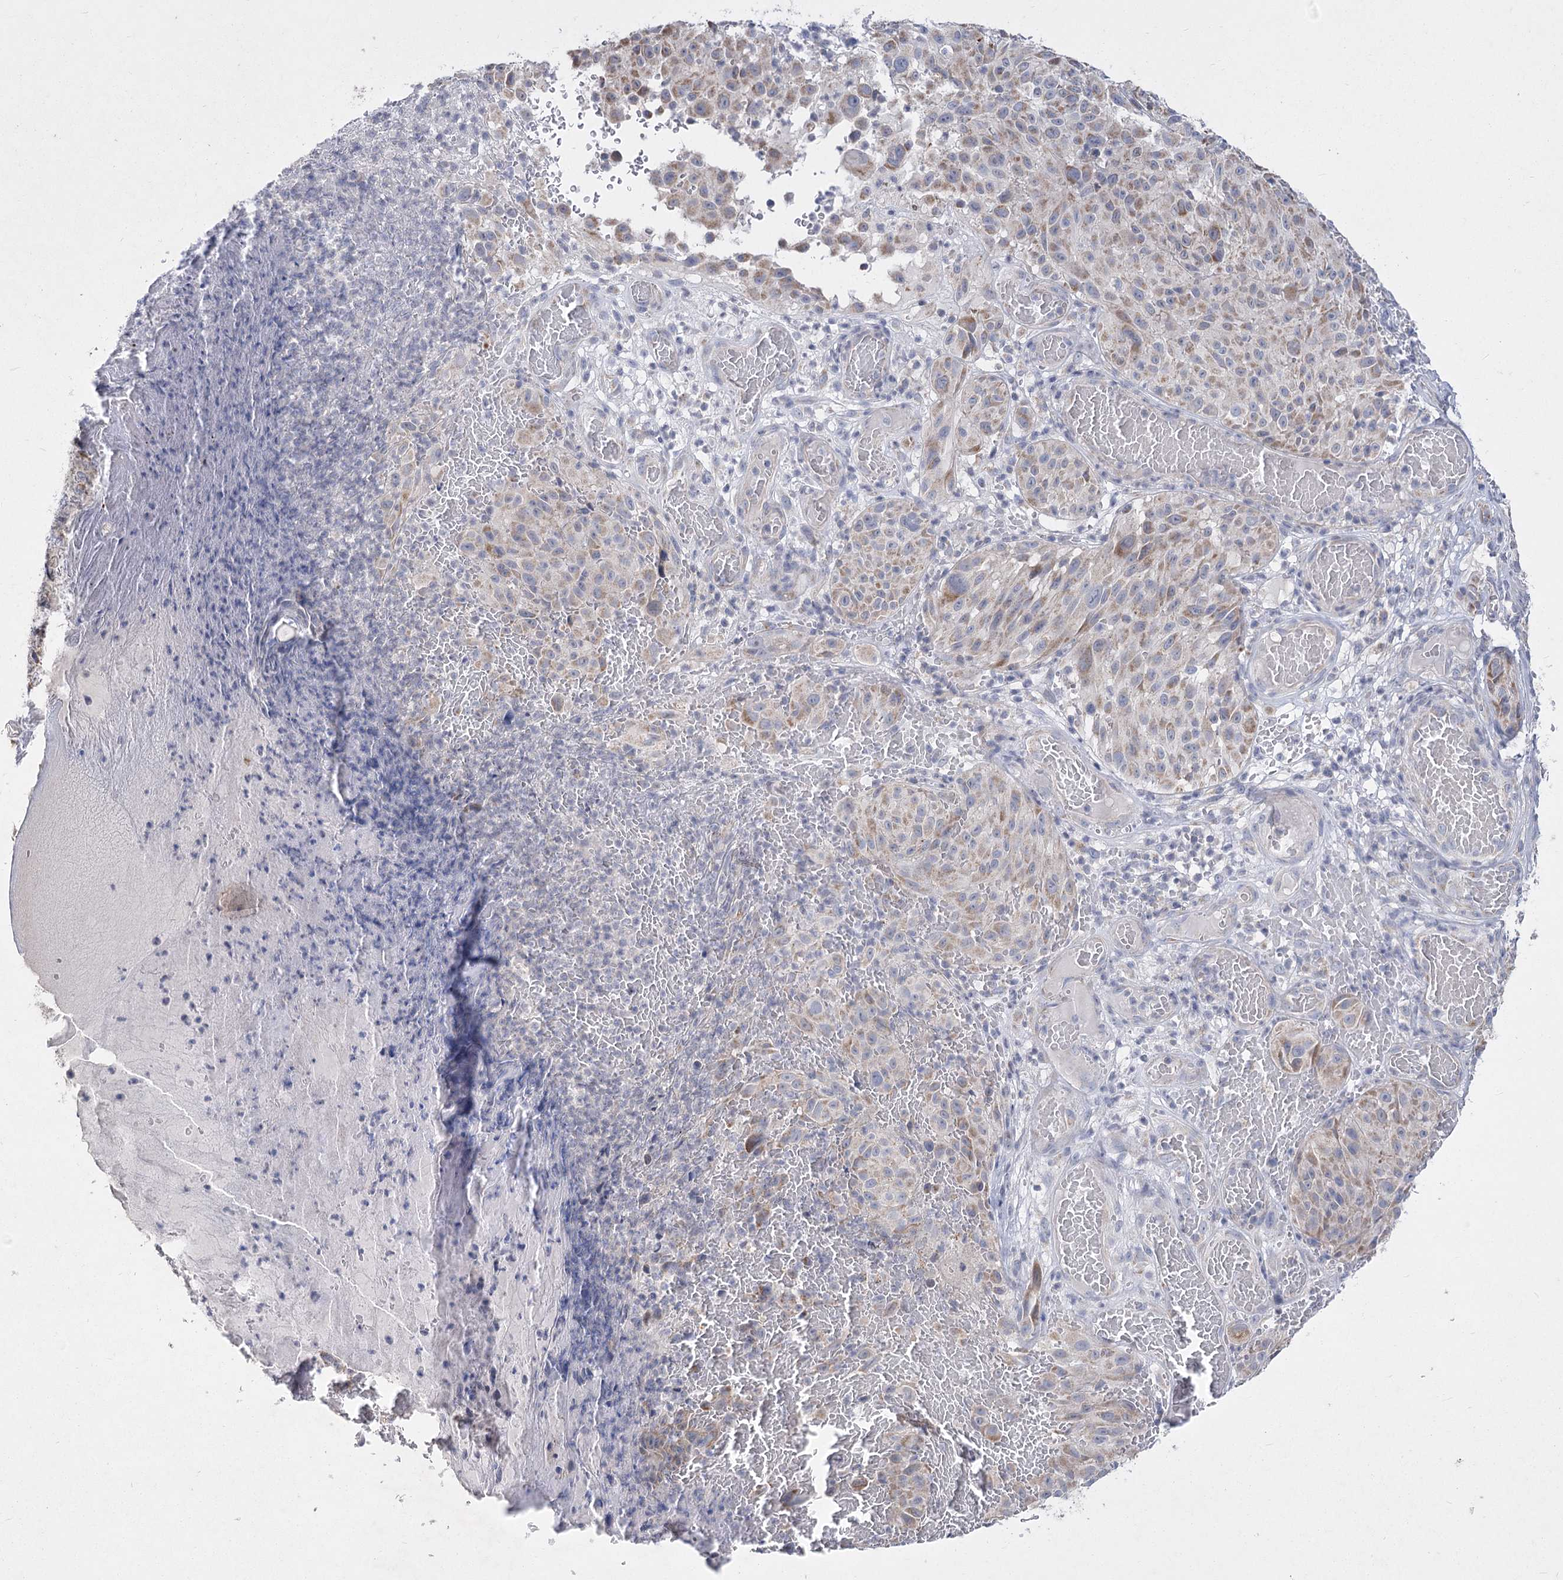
{"staining": {"intensity": "weak", "quantity": "25%-75%", "location": "cytoplasmic/membranous"}, "tissue": "melanoma", "cell_type": "Tumor cells", "image_type": "cancer", "snomed": [{"axis": "morphology", "description": "Malignant melanoma, NOS"}, {"axis": "topography", "description": "Skin"}], "caption": "Immunohistochemistry image of human malignant melanoma stained for a protein (brown), which shows low levels of weak cytoplasmic/membranous positivity in about 25%-75% of tumor cells.", "gene": "PDHB", "patient": {"sex": "male", "age": 83}}